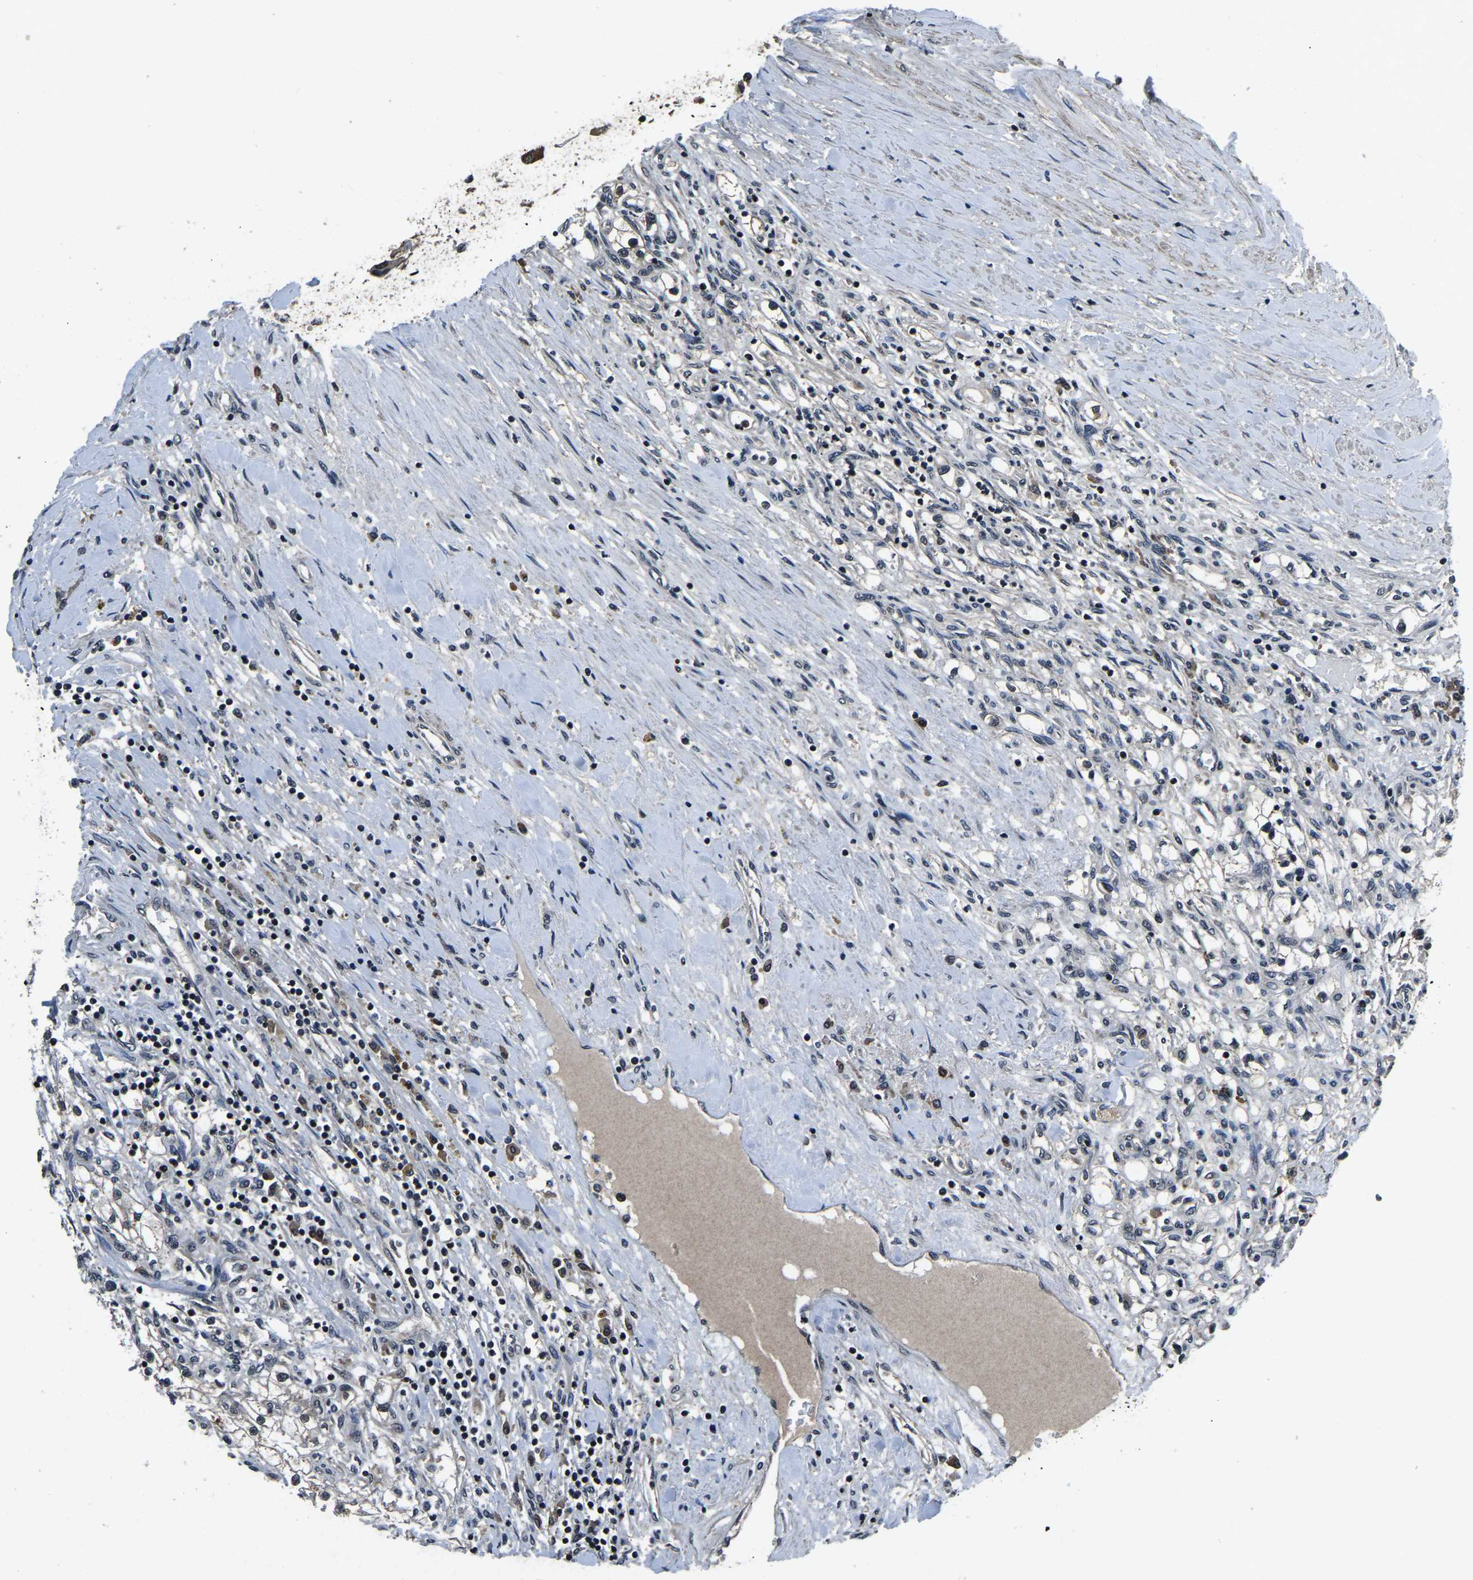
{"staining": {"intensity": "weak", "quantity": "25%-75%", "location": "cytoplasmic/membranous"}, "tissue": "renal cancer", "cell_type": "Tumor cells", "image_type": "cancer", "snomed": [{"axis": "morphology", "description": "Adenocarcinoma, NOS"}, {"axis": "topography", "description": "Kidney"}], "caption": "Renal adenocarcinoma tissue displays weak cytoplasmic/membranous expression in about 25%-75% of tumor cells", "gene": "ANKIB1", "patient": {"sex": "male", "age": 68}}